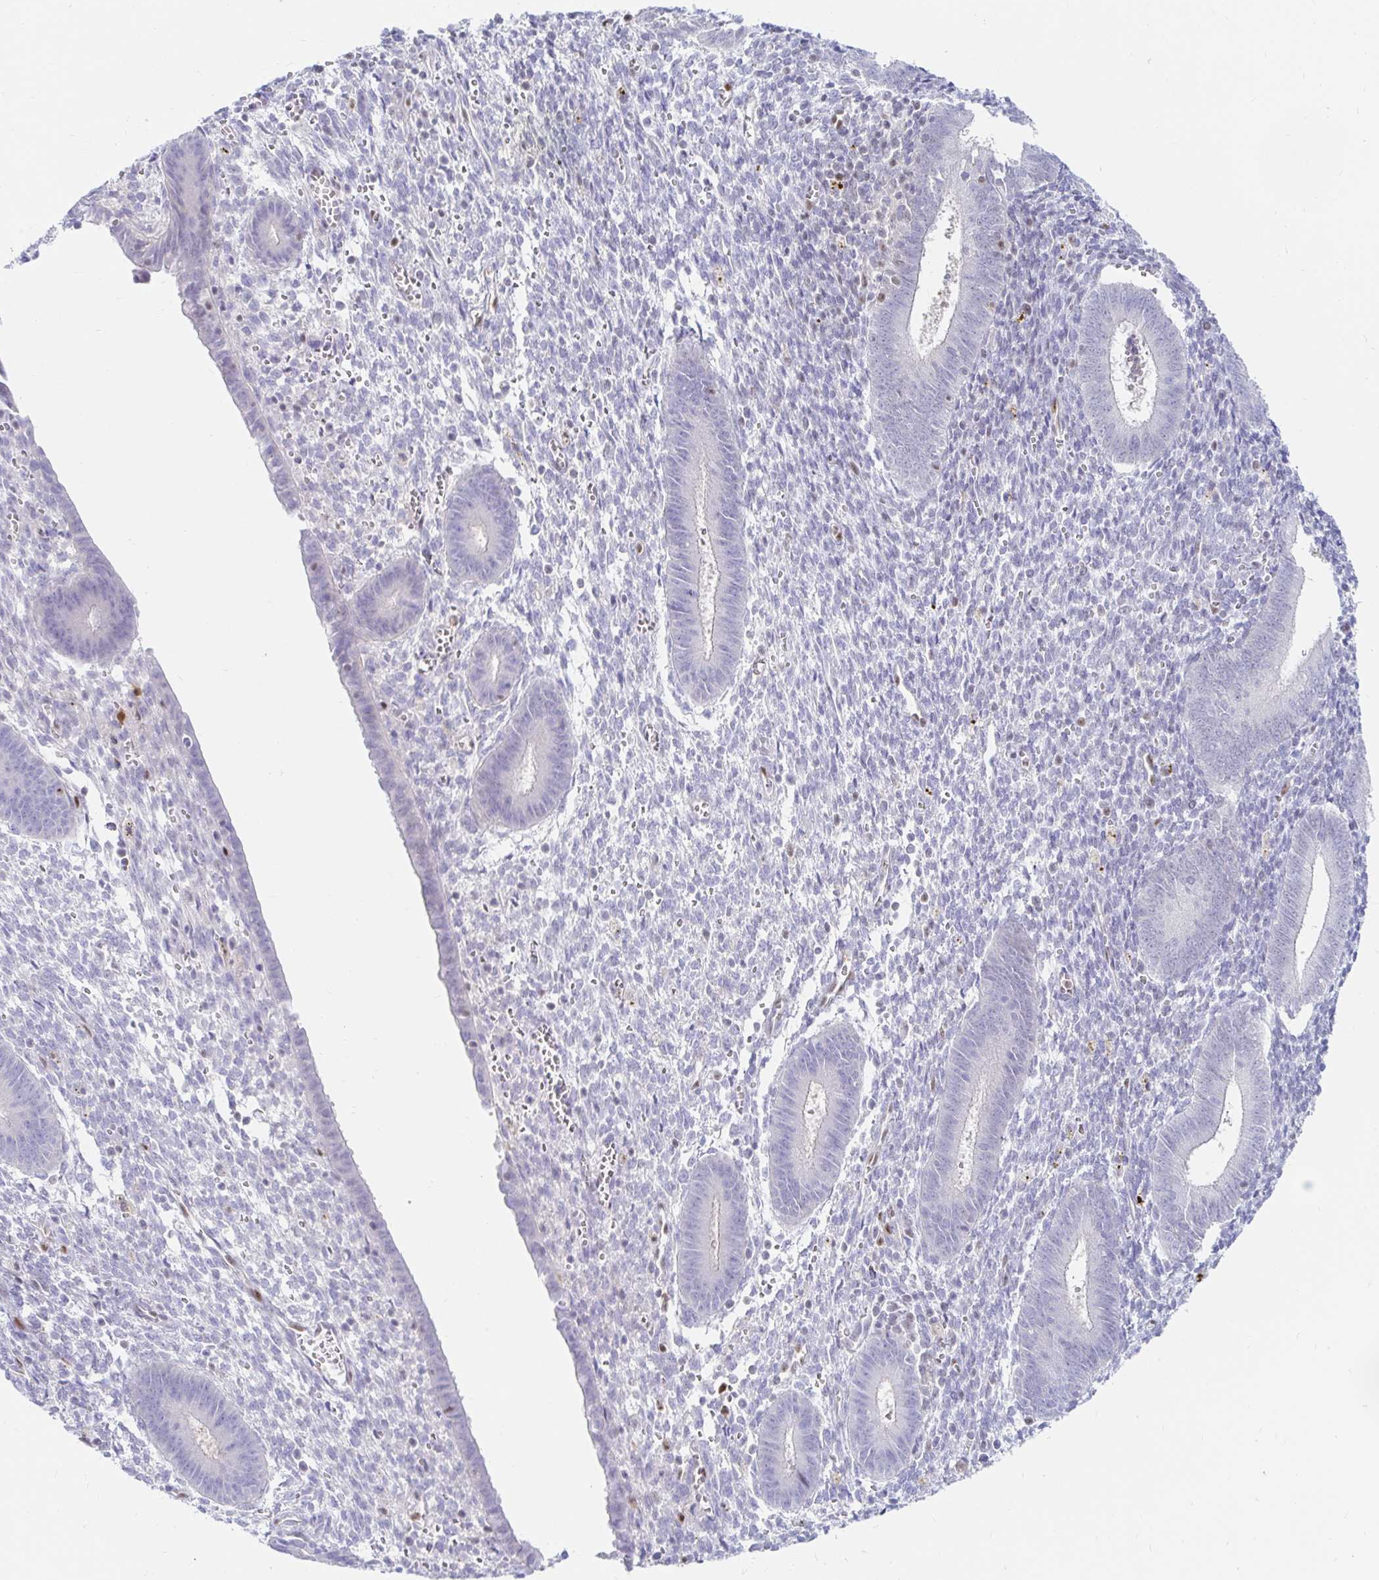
{"staining": {"intensity": "negative", "quantity": "none", "location": "none"}, "tissue": "endometrium", "cell_type": "Cells in endometrial stroma", "image_type": "normal", "snomed": [{"axis": "morphology", "description": "Normal tissue, NOS"}, {"axis": "topography", "description": "Endometrium"}], "caption": "DAB (3,3'-diaminobenzidine) immunohistochemical staining of normal human endometrium displays no significant staining in cells in endometrial stroma.", "gene": "HINFP", "patient": {"sex": "female", "age": 25}}